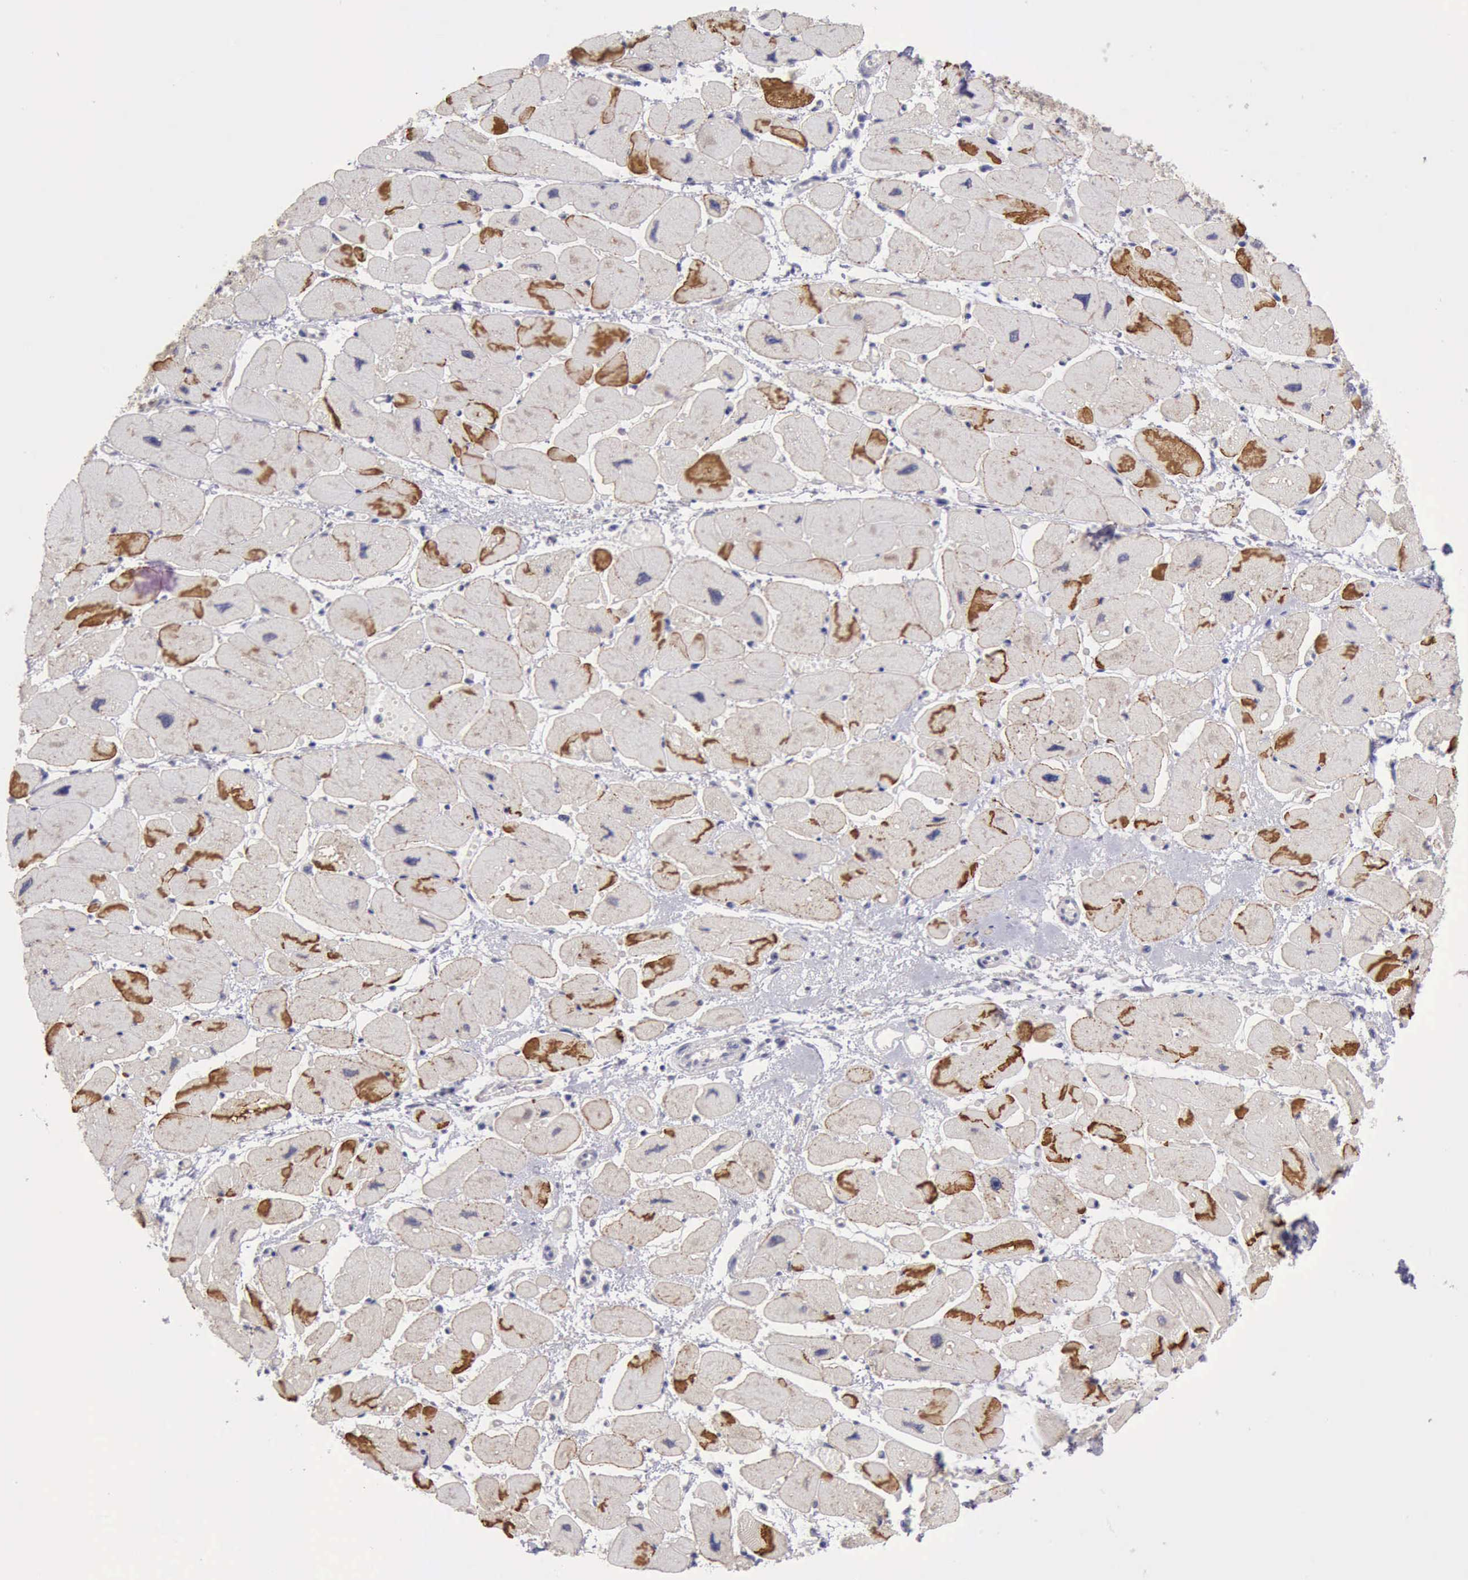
{"staining": {"intensity": "moderate", "quantity": "25%-75%", "location": "cytoplasmic/membranous"}, "tissue": "heart muscle", "cell_type": "Cardiomyocytes", "image_type": "normal", "snomed": [{"axis": "morphology", "description": "Normal tissue, NOS"}, {"axis": "topography", "description": "Heart"}], "caption": "Cardiomyocytes show moderate cytoplasmic/membranous positivity in about 25%-75% of cells in normal heart muscle.", "gene": "KCND1", "patient": {"sex": "female", "age": 54}}